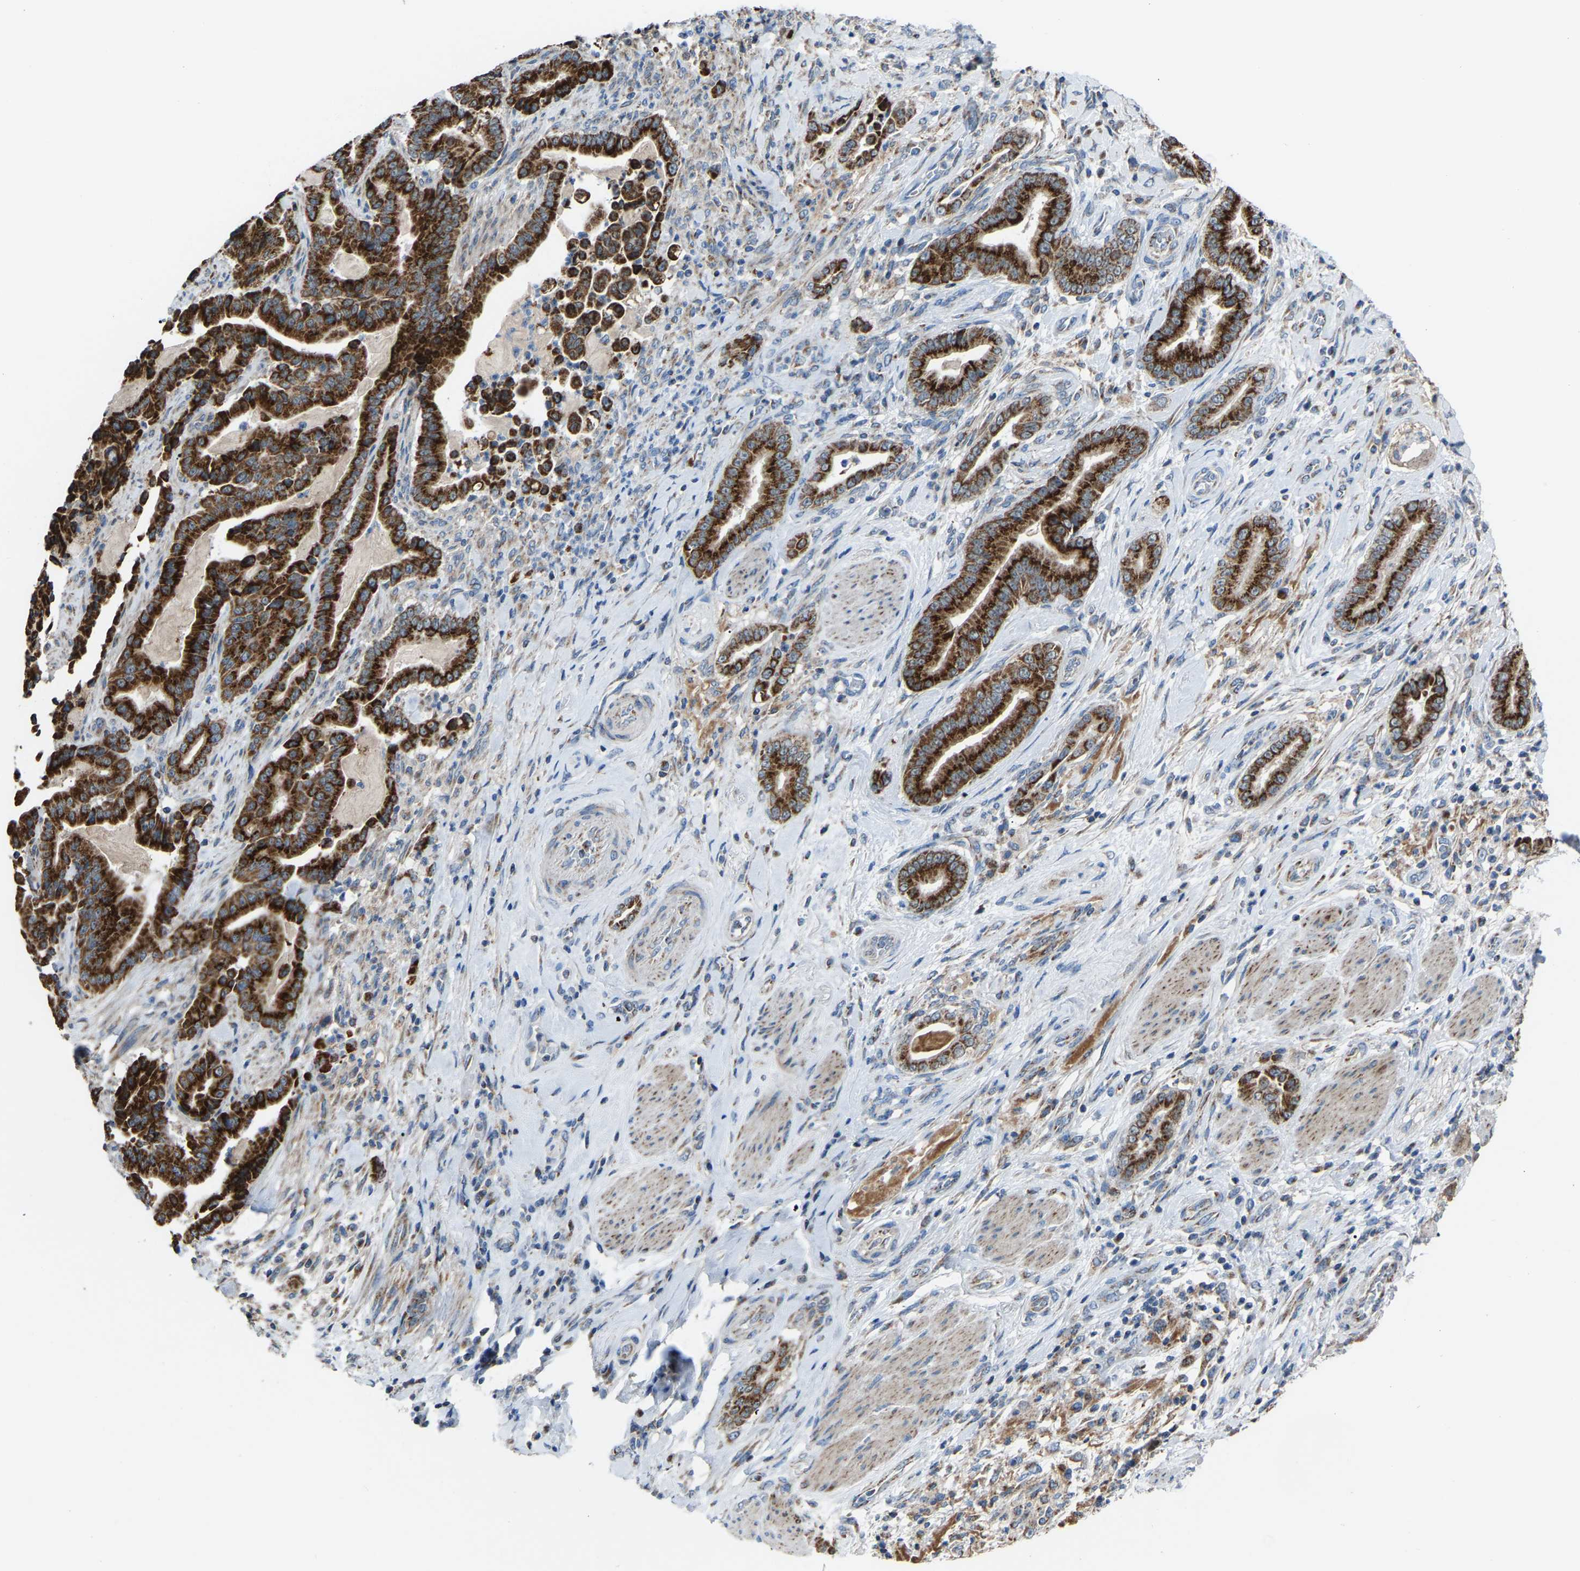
{"staining": {"intensity": "strong", "quantity": ">75%", "location": "cytoplasmic/membranous"}, "tissue": "pancreatic cancer", "cell_type": "Tumor cells", "image_type": "cancer", "snomed": [{"axis": "morphology", "description": "Normal tissue, NOS"}, {"axis": "morphology", "description": "Adenocarcinoma, NOS"}, {"axis": "topography", "description": "Pancreas"}], "caption": "Adenocarcinoma (pancreatic) stained with a brown dye shows strong cytoplasmic/membranous positive expression in approximately >75% of tumor cells.", "gene": "CANT1", "patient": {"sex": "male", "age": 63}}